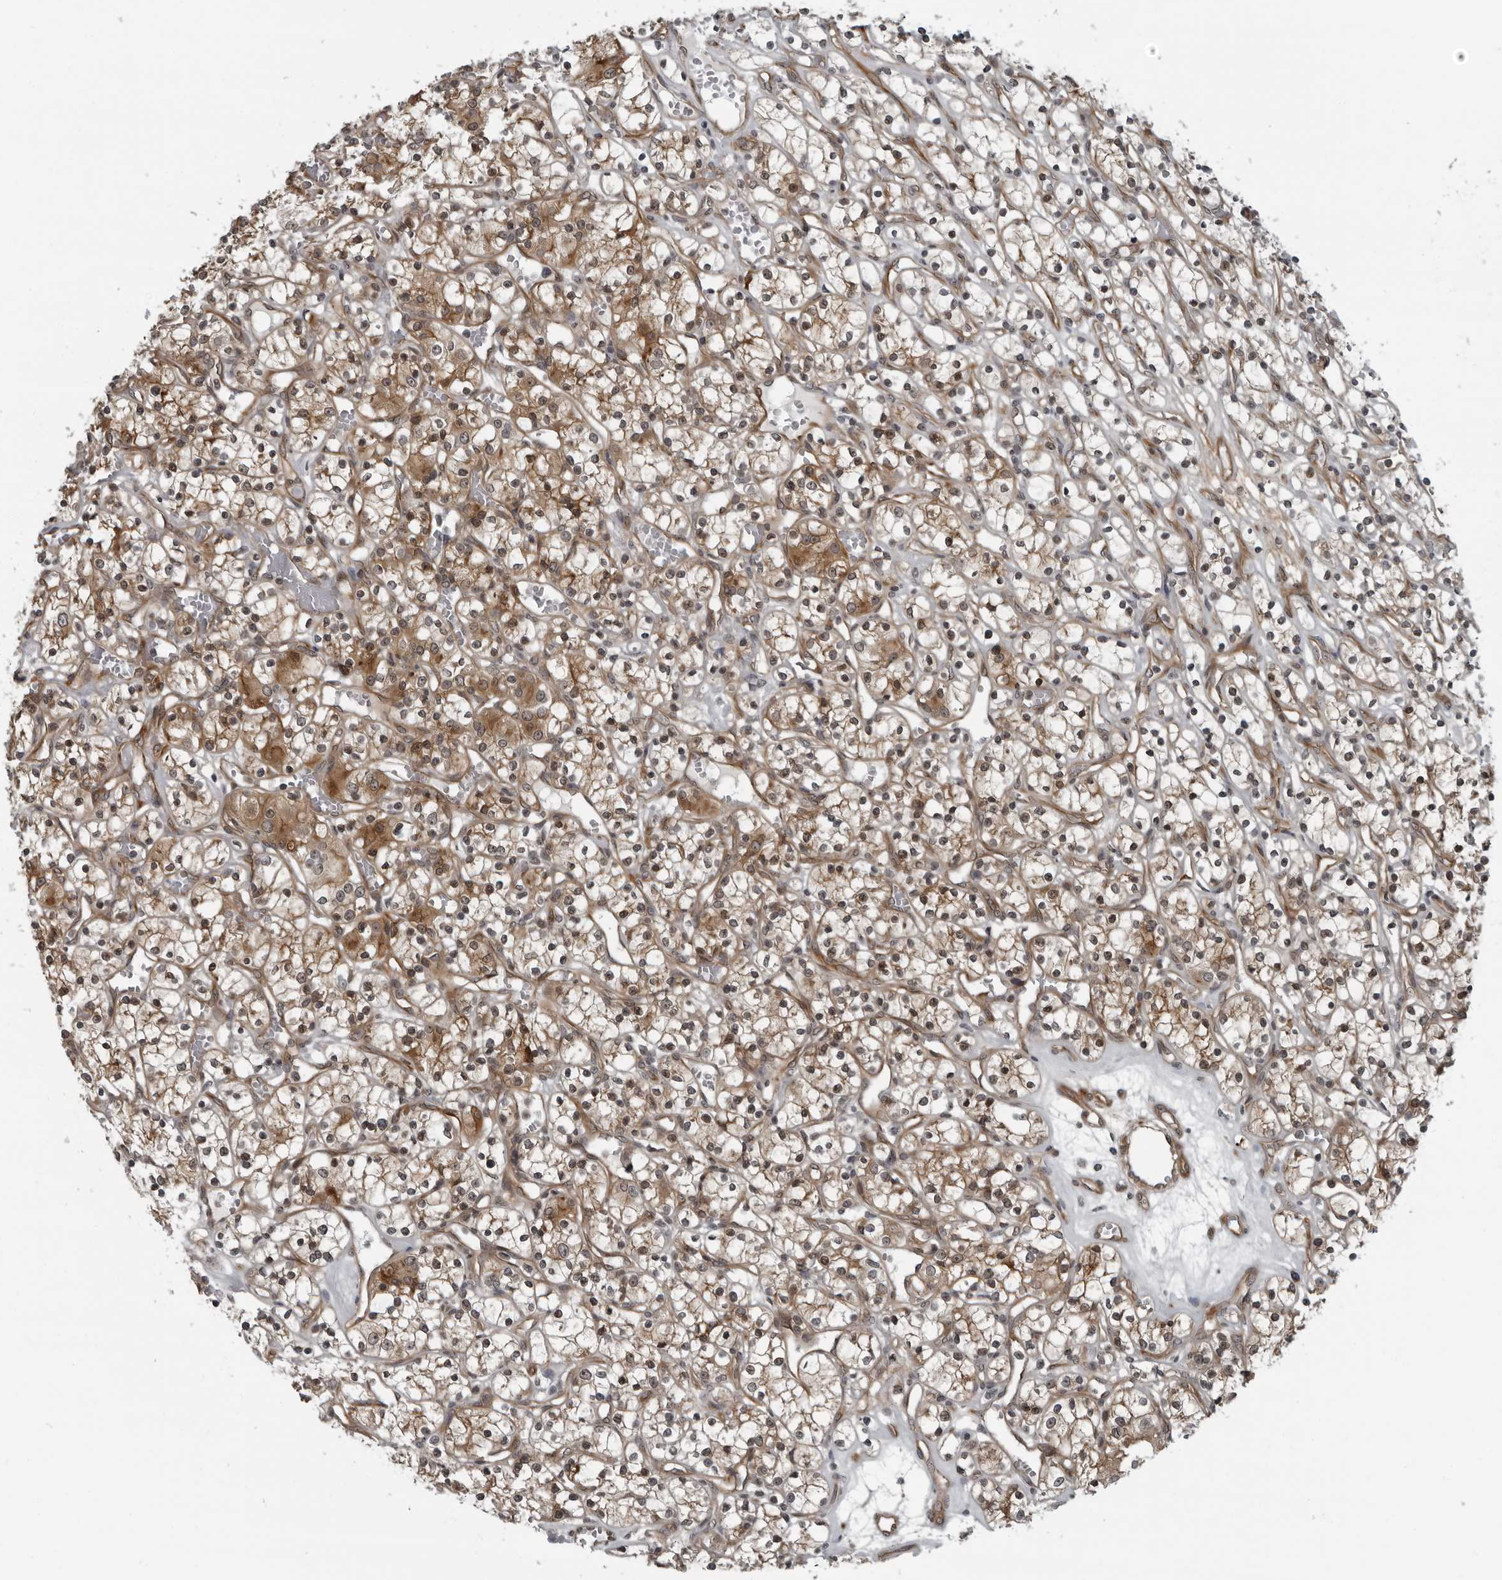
{"staining": {"intensity": "moderate", "quantity": ">75%", "location": "cytoplasmic/membranous"}, "tissue": "renal cancer", "cell_type": "Tumor cells", "image_type": "cancer", "snomed": [{"axis": "morphology", "description": "Adenocarcinoma, NOS"}, {"axis": "topography", "description": "Kidney"}], "caption": "Immunohistochemistry of human adenocarcinoma (renal) demonstrates medium levels of moderate cytoplasmic/membranous positivity in about >75% of tumor cells.", "gene": "FAM102B", "patient": {"sex": "female", "age": 59}}